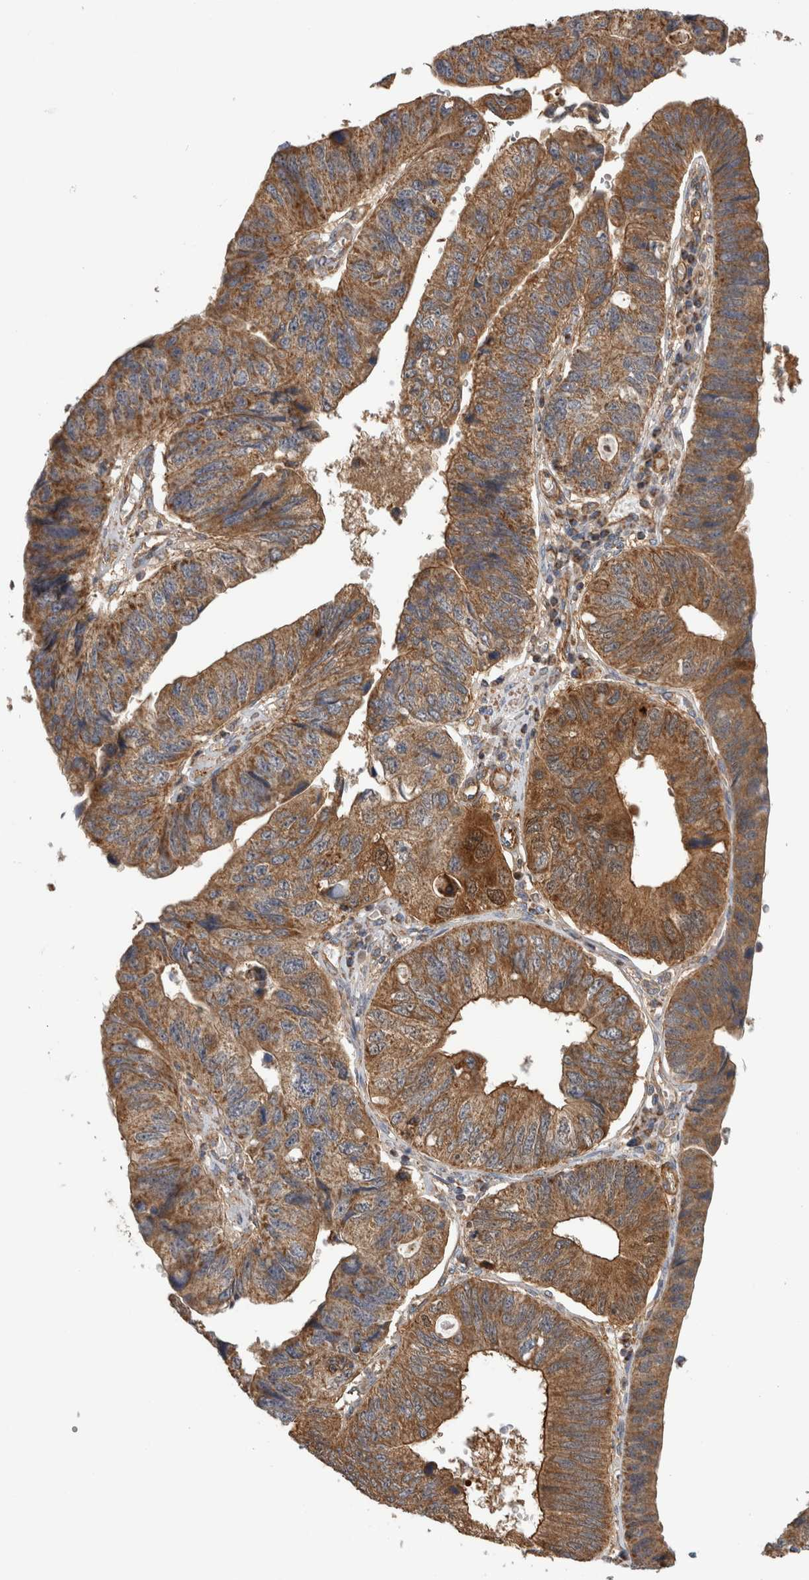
{"staining": {"intensity": "moderate", "quantity": ">75%", "location": "cytoplasmic/membranous"}, "tissue": "stomach cancer", "cell_type": "Tumor cells", "image_type": "cancer", "snomed": [{"axis": "morphology", "description": "Adenocarcinoma, NOS"}, {"axis": "topography", "description": "Stomach"}], "caption": "A brown stain highlights moderate cytoplasmic/membranous positivity of a protein in human stomach cancer (adenocarcinoma) tumor cells.", "gene": "SFXN2", "patient": {"sex": "male", "age": 59}}